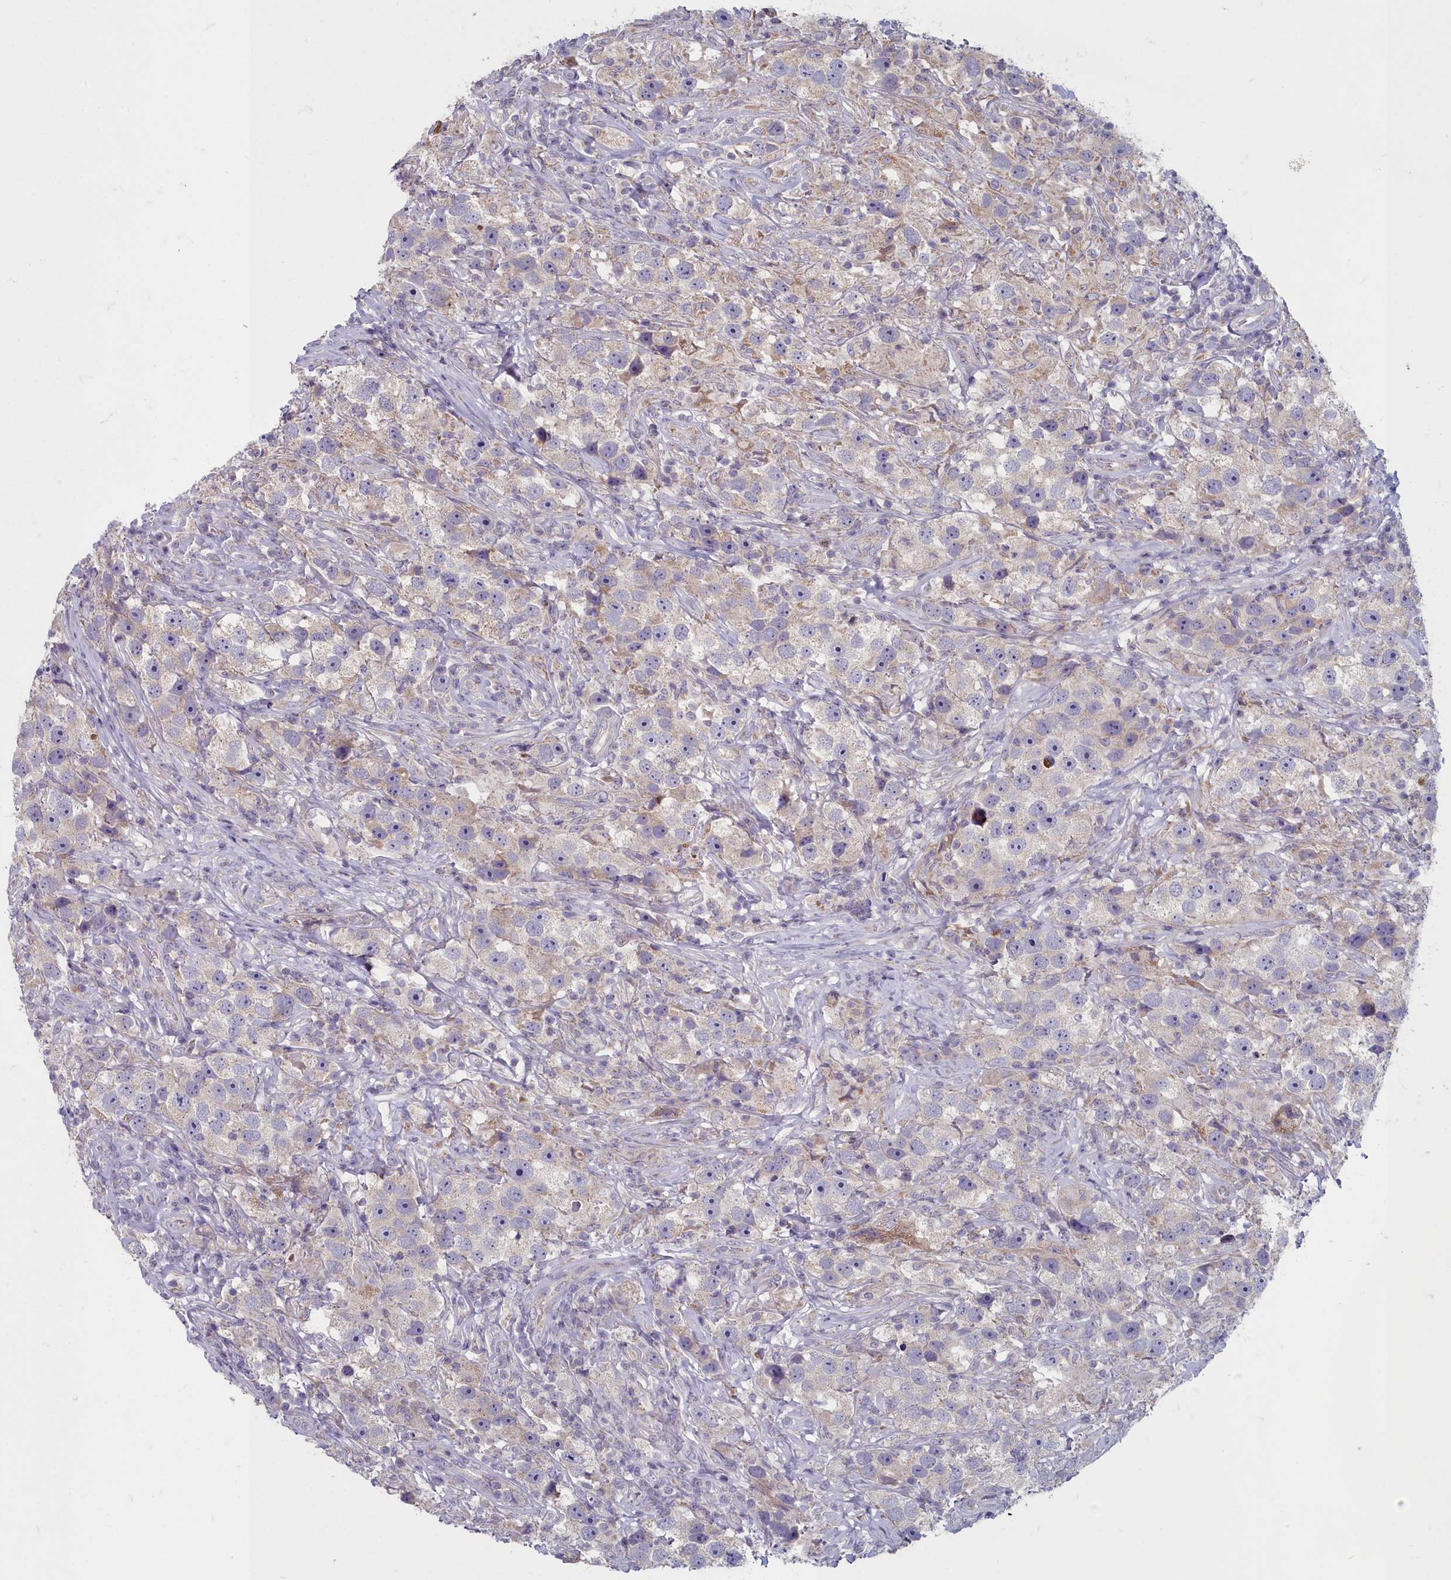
{"staining": {"intensity": "weak", "quantity": "<25%", "location": "cytoplasmic/membranous"}, "tissue": "testis cancer", "cell_type": "Tumor cells", "image_type": "cancer", "snomed": [{"axis": "morphology", "description": "Seminoma, NOS"}, {"axis": "topography", "description": "Testis"}], "caption": "Human testis cancer stained for a protein using IHC demonstrates no positivity in tumor cells.", "gene": "INSYN2A", "patient": {"sex": "male", "age": 49}}